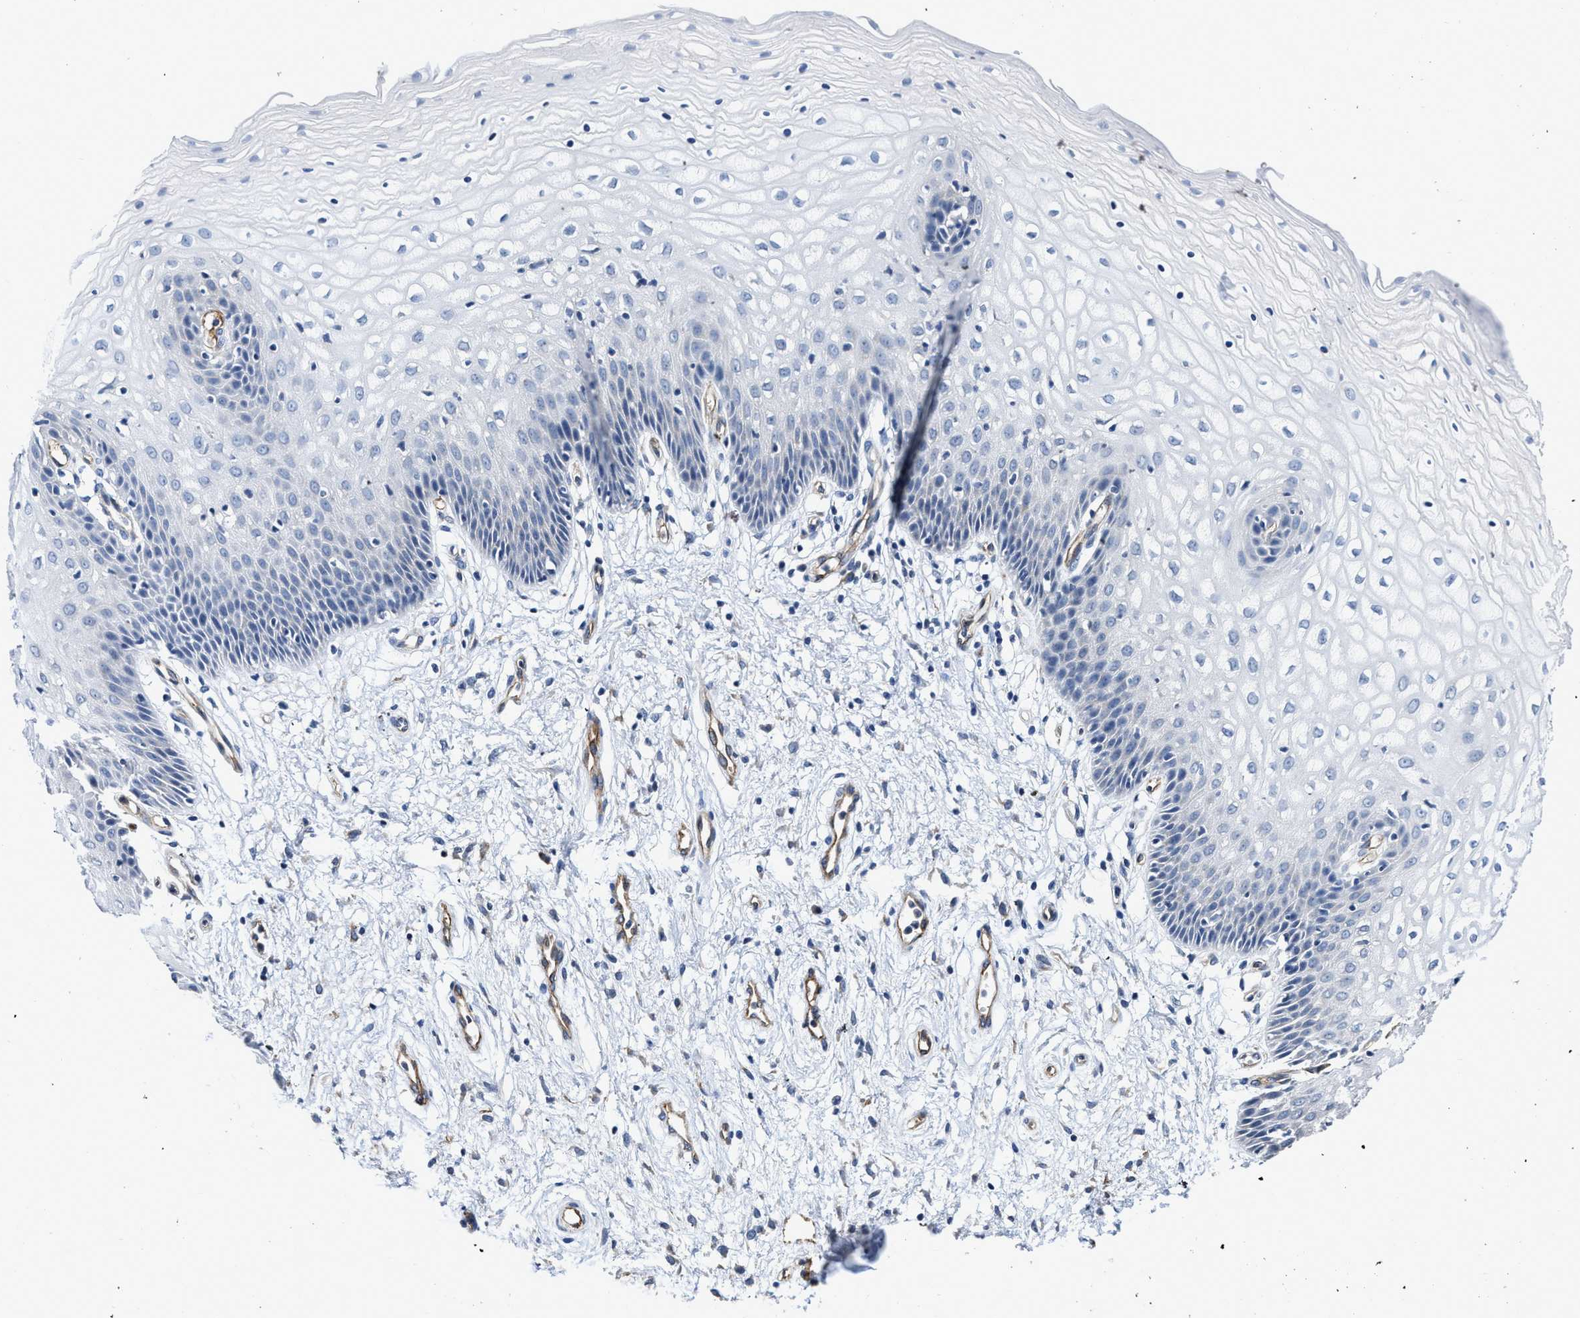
{"staining": {"intensity": "negative", "quantity": "none", "location": "none"}, "tissue": "vagina", "cell_type": "Squamous epithelial cells", "image_type": "normal", "snomed": [{"axis": "morphology", "description": "Normal tissue, NOS"}, {"axis": "topography", "description": "Vagina"}], "caption": "Vagina was stained to show a protein in brown. There is no significant positivity in squamous epithelial cells.", "gene": "C22orf42", "patient": {"sex": "female", "age": 34}}